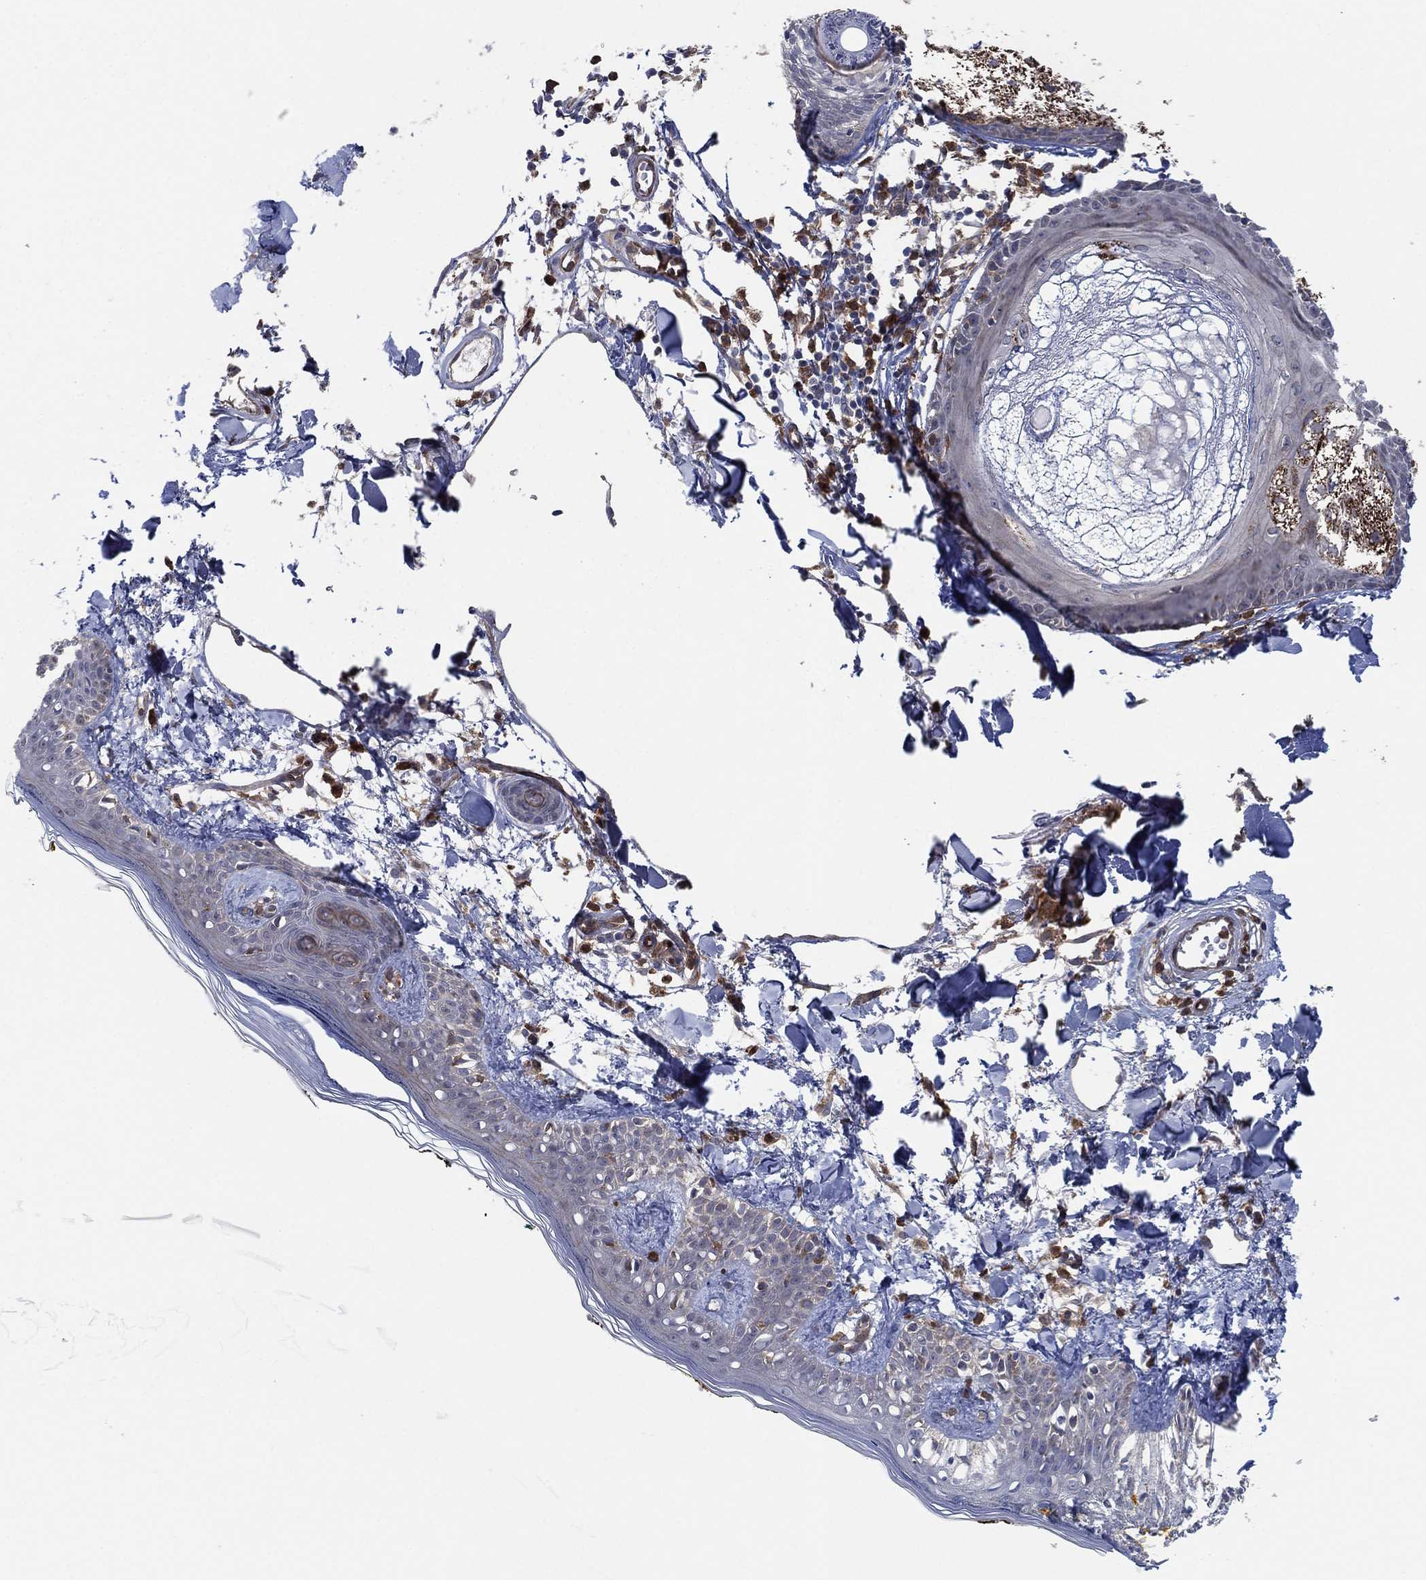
{"staining": {"intensity": "negative", "quantity": "none", "location": "none"}, "tissue": "skin", "cell_type": "Fibroblasts", "image_type": "normal", "snomed": [{"axis": "morphology", "description": "Normal tissue, NOS"}, {"axis": "topography", "description": "Skin"}], "caption": "IHC micrograph of unremarkable human skin stained for a protein (brown), which reveals no positivity in fibroblasts. (DAB immunohistochemistry visualized using brightfield microscopy, high magnification).", "gene": "FES", "patient": {"sex": "male", "age": 76}}